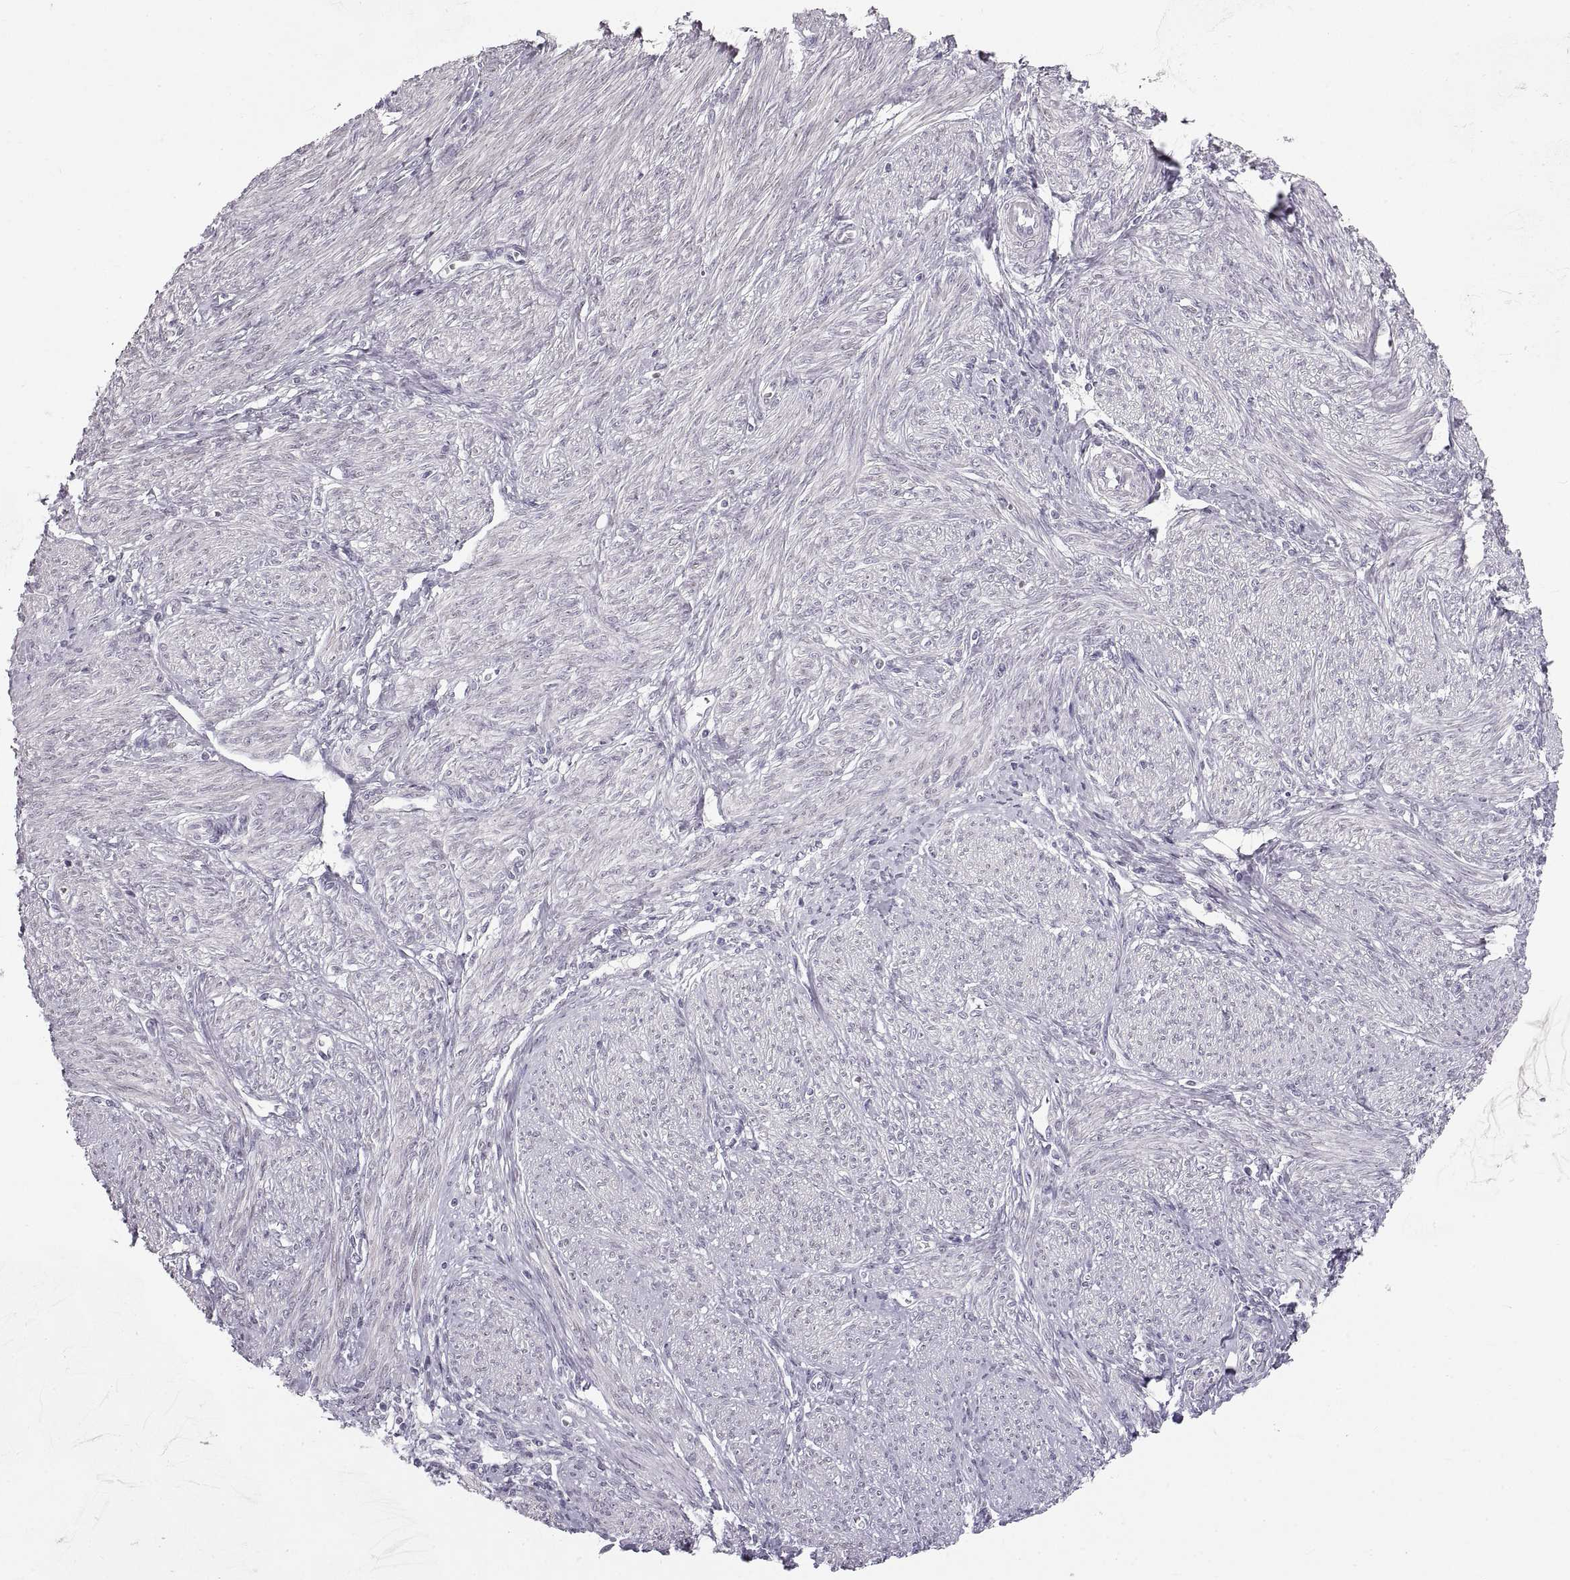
{"staining": {"intensity": "negative", "quantity": "none", "location": "none"}, "tissue": "endometrial cancer", "cell_type": "Tumor cells", "image_type": "cancer", "snomed": [{"axis": "morphology", "description": "Adenocarcinoma, NOS"}, {"axis": "topography", "description": "Endometrium"}], "caption": "Human endometrial cancer (adenocarcinoma) stained for a protein using immunohistochemistry (IHC) displays no positivity in tumor cells.", "gene": "NANOS3", "patient": {"sex": "female", "age": 68}}